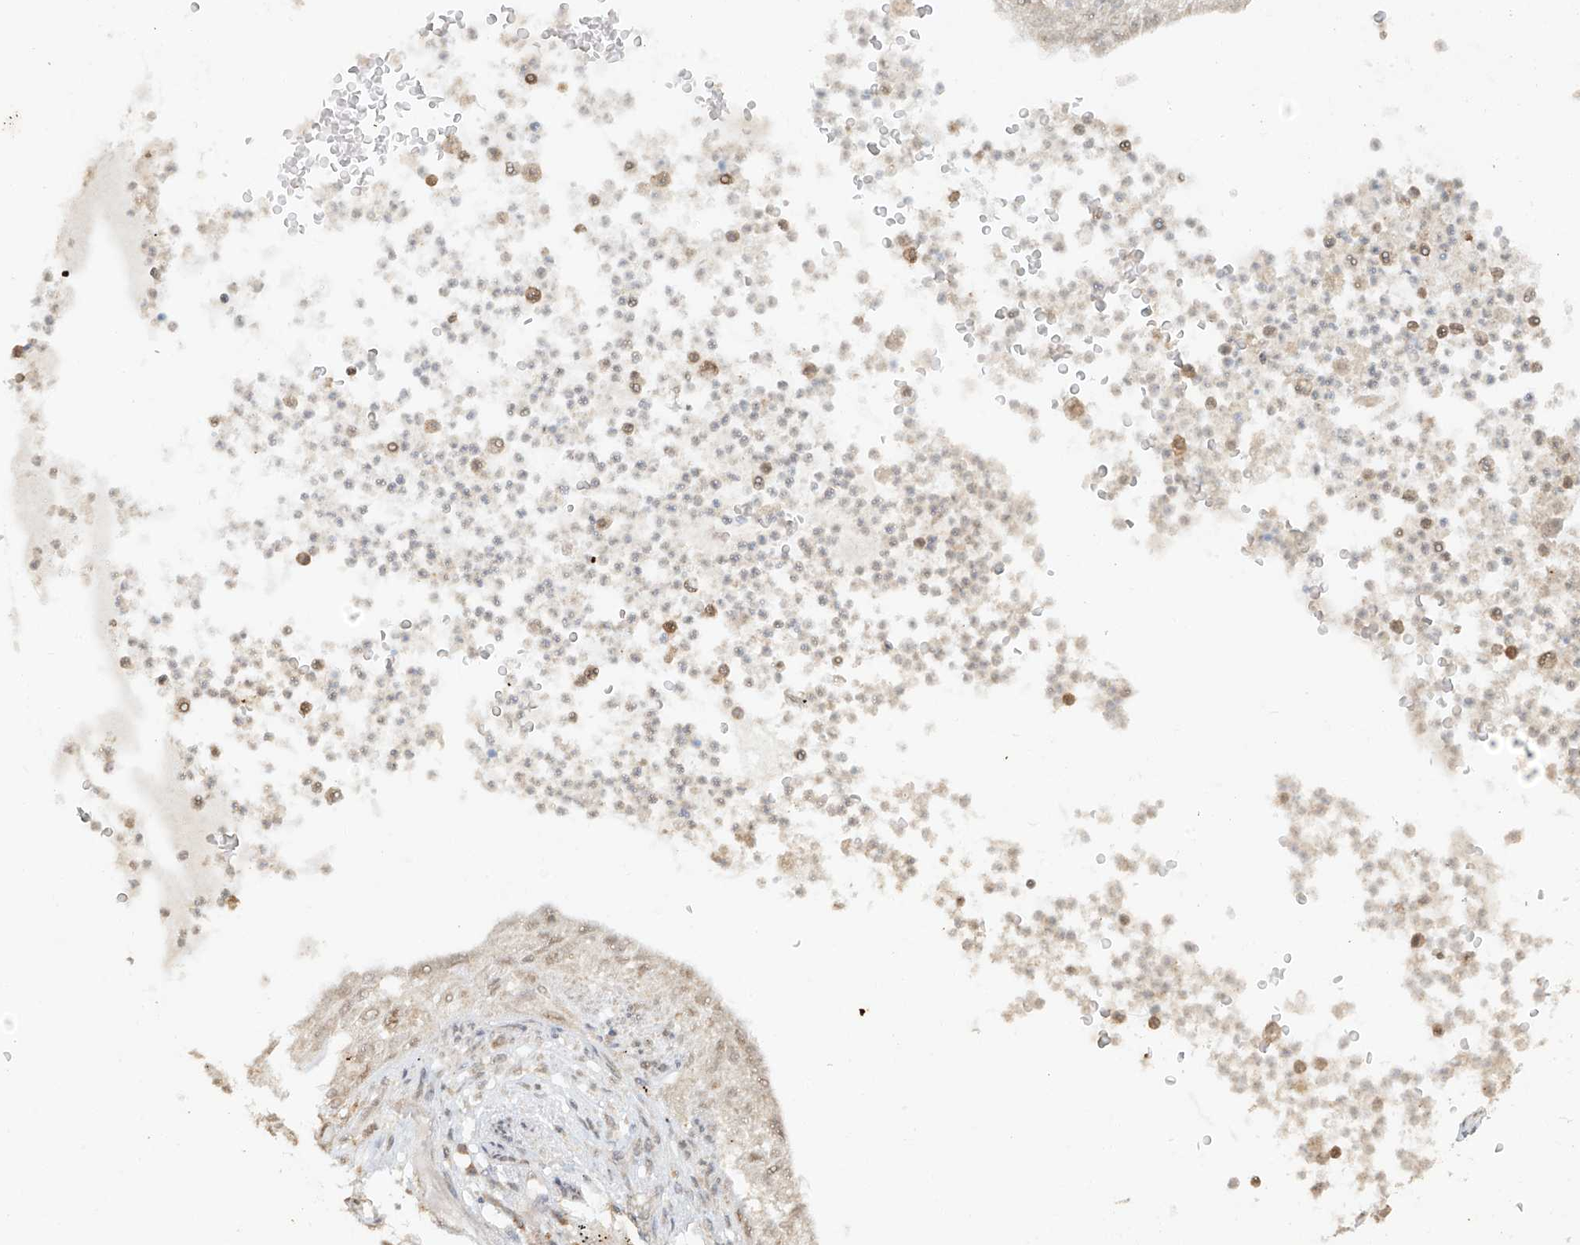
{"staining": {"intensity": "weak", "quantity": "<25%", "location": "nuclear"}, "tissue": "lung cancer", "cell_type": "Tumor cells", "image_type": "cancer", "snomed": [{"axis": "morphology", "description": "Normal tissue, NOS"}, {"axis": "morphology", "description": "Adenocarcinoma, NOS"}, {"axis": "topography", "description": "Bronchus"}, {"axis": "topography", "description": "Lung"}], "caption": "IHC histopathology image of neoplastic tissue: lung adenocarcinoma stained with DAB (3,3'-diaminobenzidine) displays no significant protein staining in tumor cells.", "gene": "TIGAR", "patient": {"sex": "female", "age": 70}}